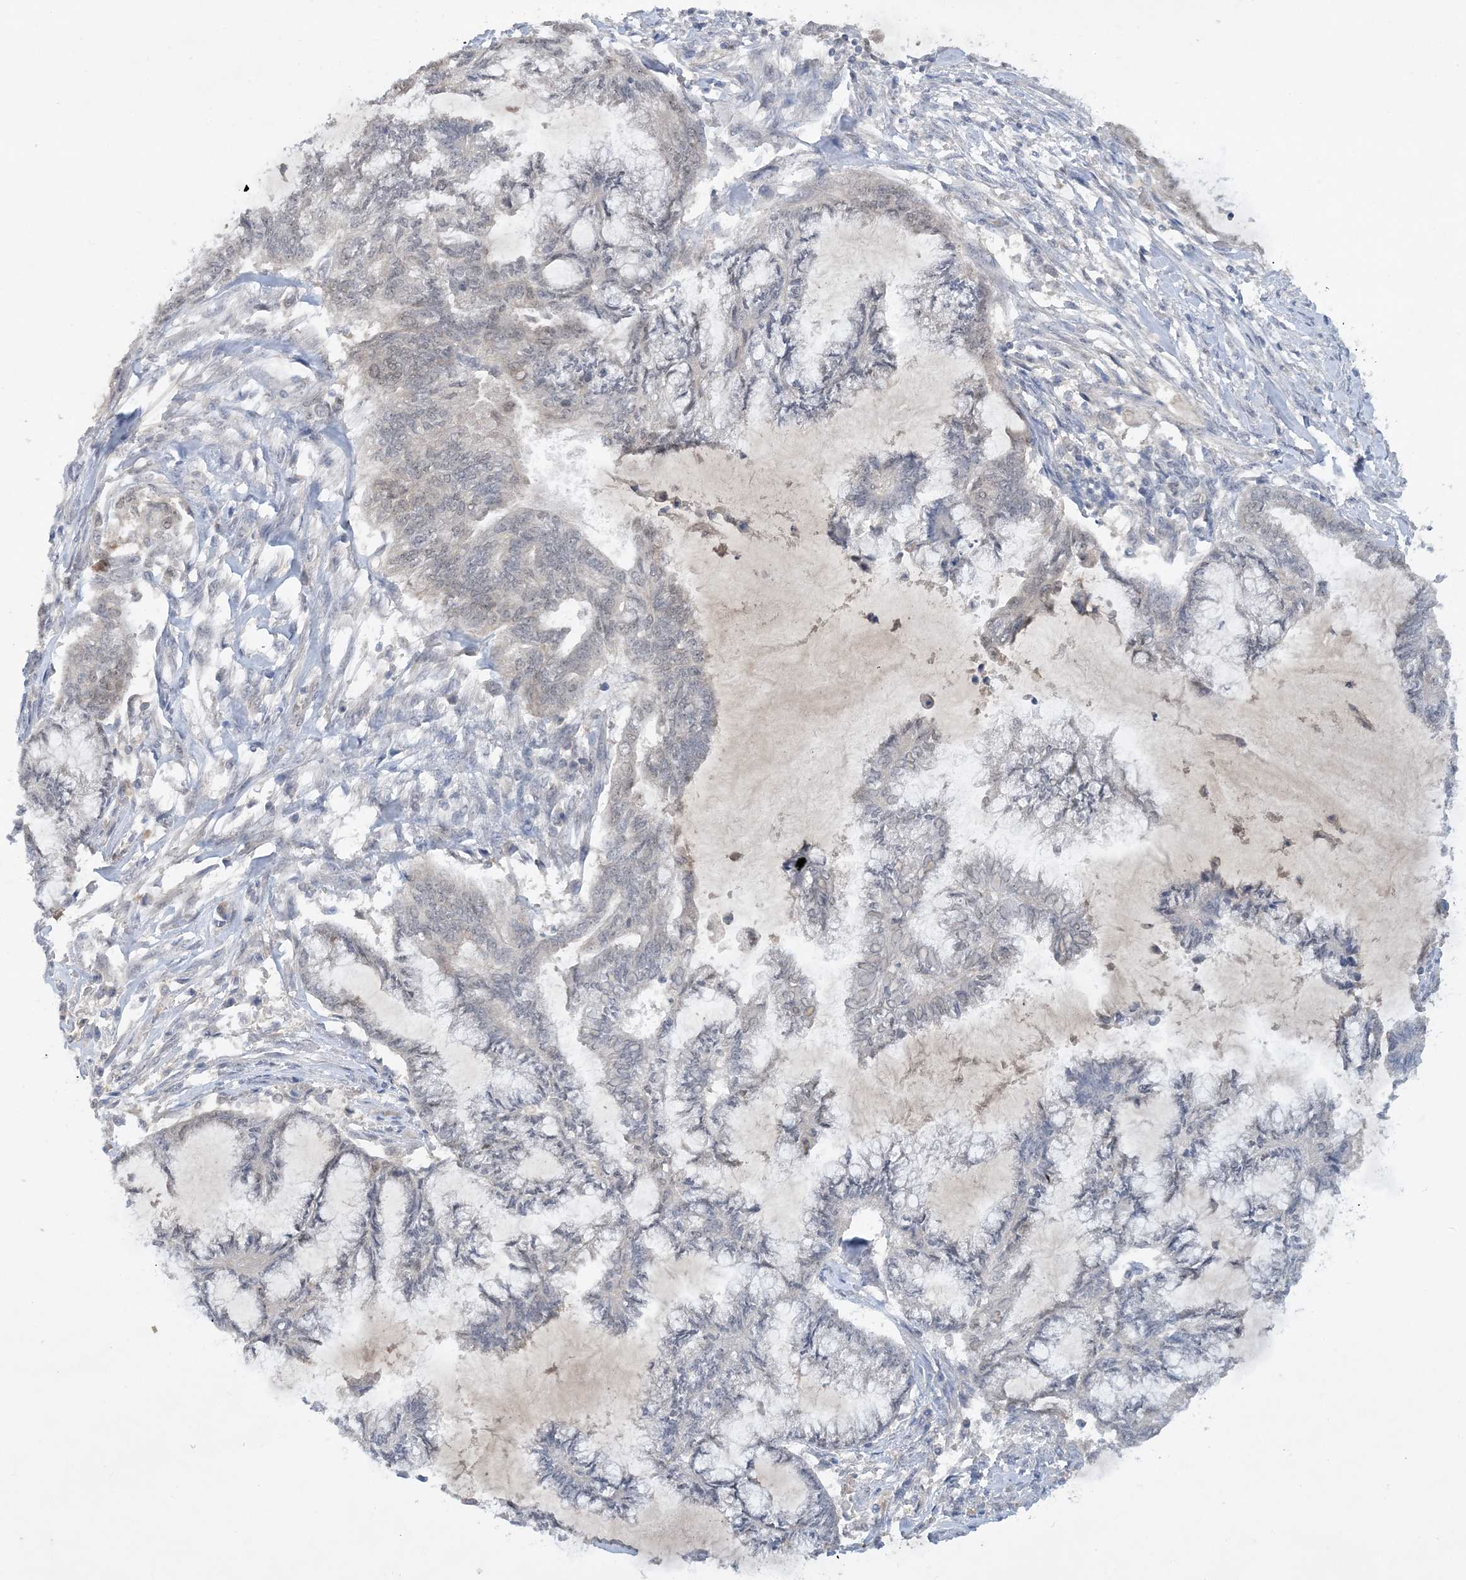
{"staining": {"intensity": "negative", "quantity": "none", "location": "none"}, "tissue": "endometrial cancer", "cell_type": "Tumor cells", "image_type": "cancer", "snomed": [{"axis": "morphology", "description": "Adenocarcinoma, NOS"}, {"axis": "topography", "description": "Endometrium"}], "caption": "There is no significant positivity in tumor cells of endometrial adenocarcinoma.", "gene": "UBE2E1", "patient": {"sex": "female", "age": 86}}